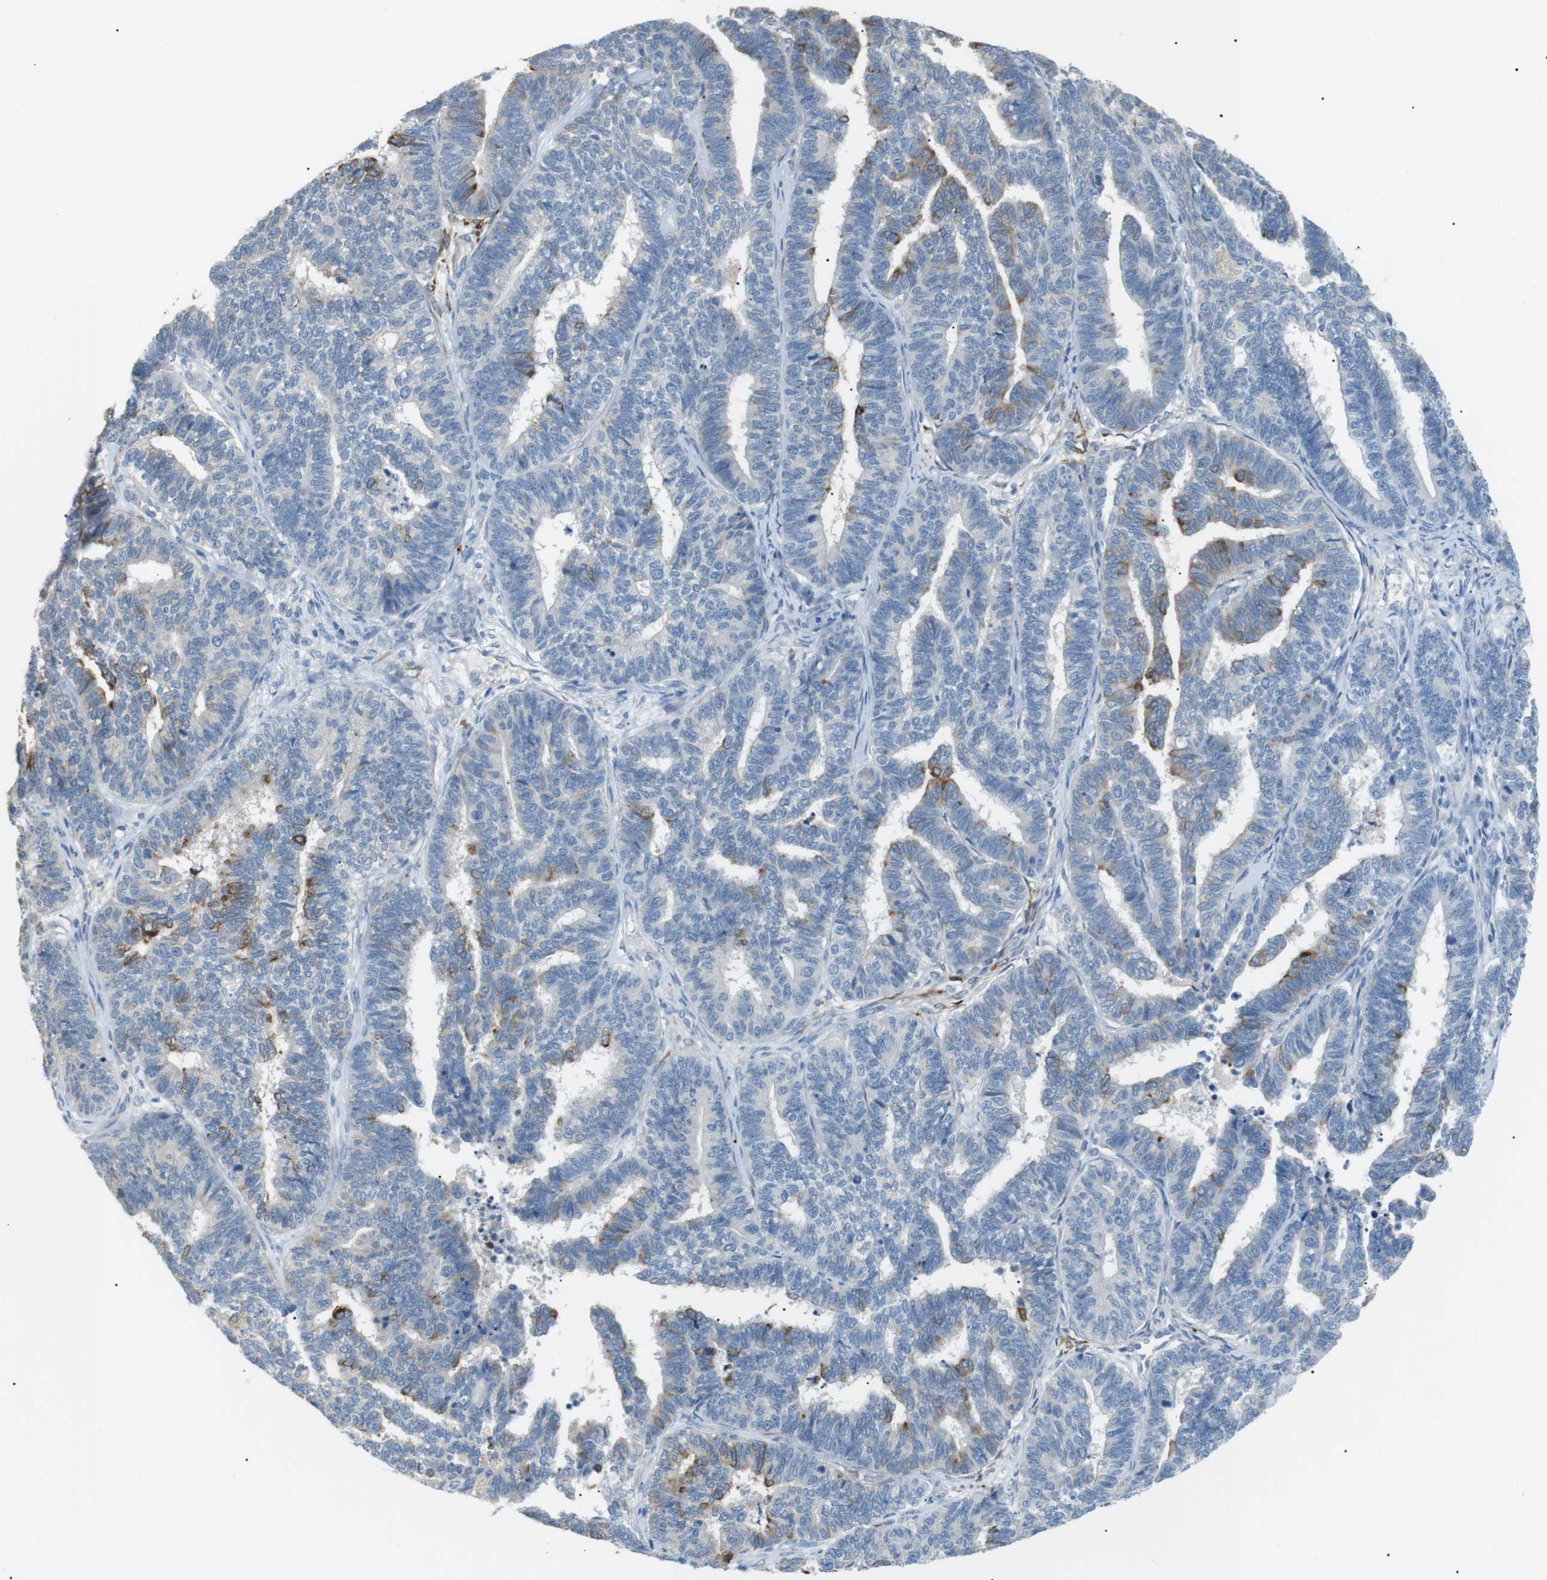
{"staining": {"intensity": "moderate", "quantity": "<25%", "location": "cytoplasmic/membranous"}, "tissue": "endometrial cancer", "cell_type": "Tumor cells", "image_type": "cancer", "snomed": [{"axis": "morphology", "description": "Adenocarcinoma, NOS"}, {"axis": "topography", "description": "Endometrium"}], "caption": "This is a photomicrograph of immunohistochemistry staining of endometrial adenocarcinoma, which shows moderate expression in the cytoplasmic/membranous of tumor cells.", "gene": "CDH26", "patient": {"sex": "female", "age": 70}}